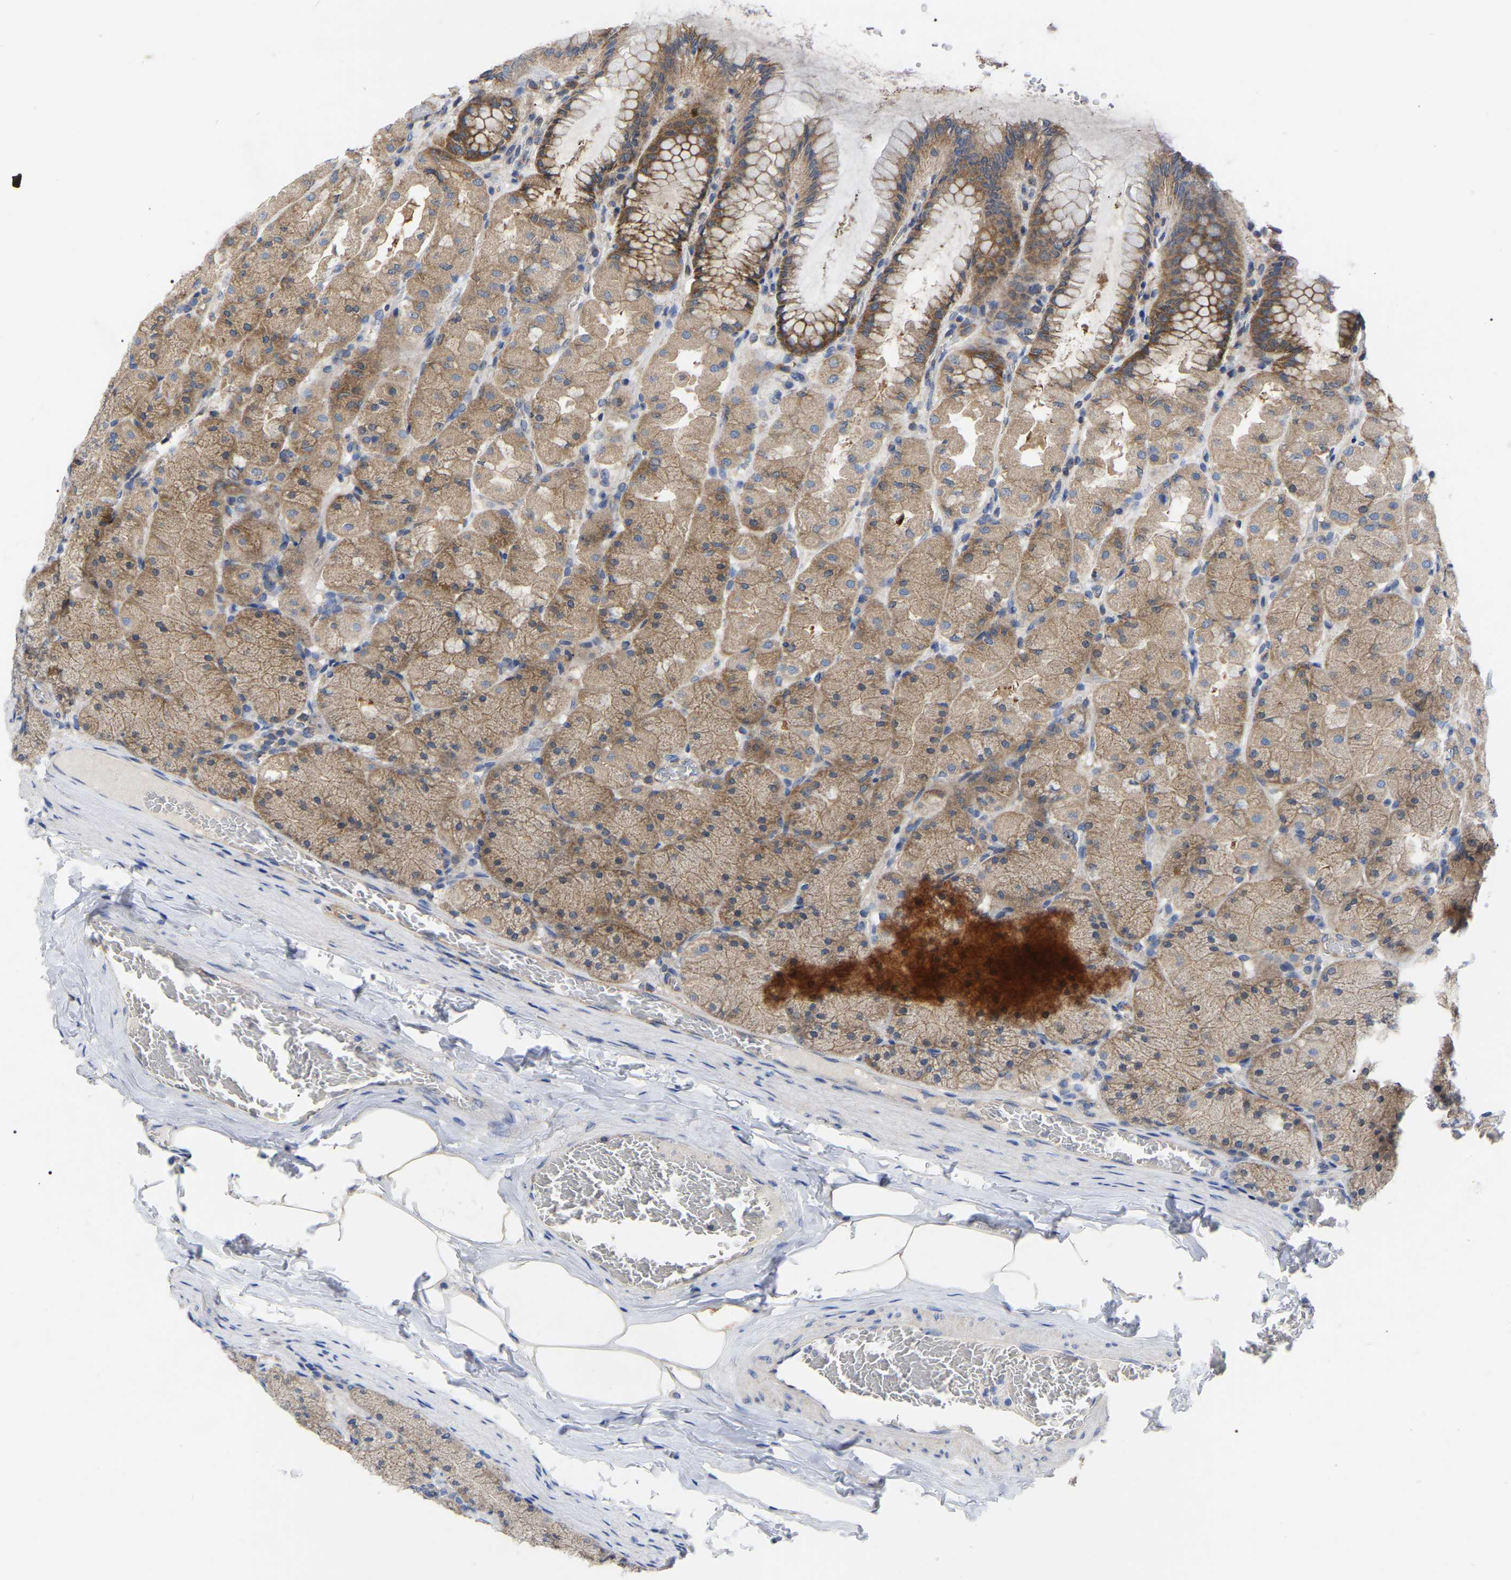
{"staining": {"intensity": "moderate", "quantity": ">75%", "location": "cytoplasmic/membranous"}, "tissue": "stomach", "cell_type": "Glandular cells", "image_type": "normal", "snomed": [{"axis": "morphology", "description": "Normal tissue, NOS"}, {"axis": "topography", "description": "Stomach, upper"}], "caption": "Immunohistochemical staining of benign stomach shows >75% levels of moderate cytoplasmic/membranous protein positivity in about >75% of glandular cells.", "gene": "TCP1", "patient": {"sex": "female", "age": 56}}